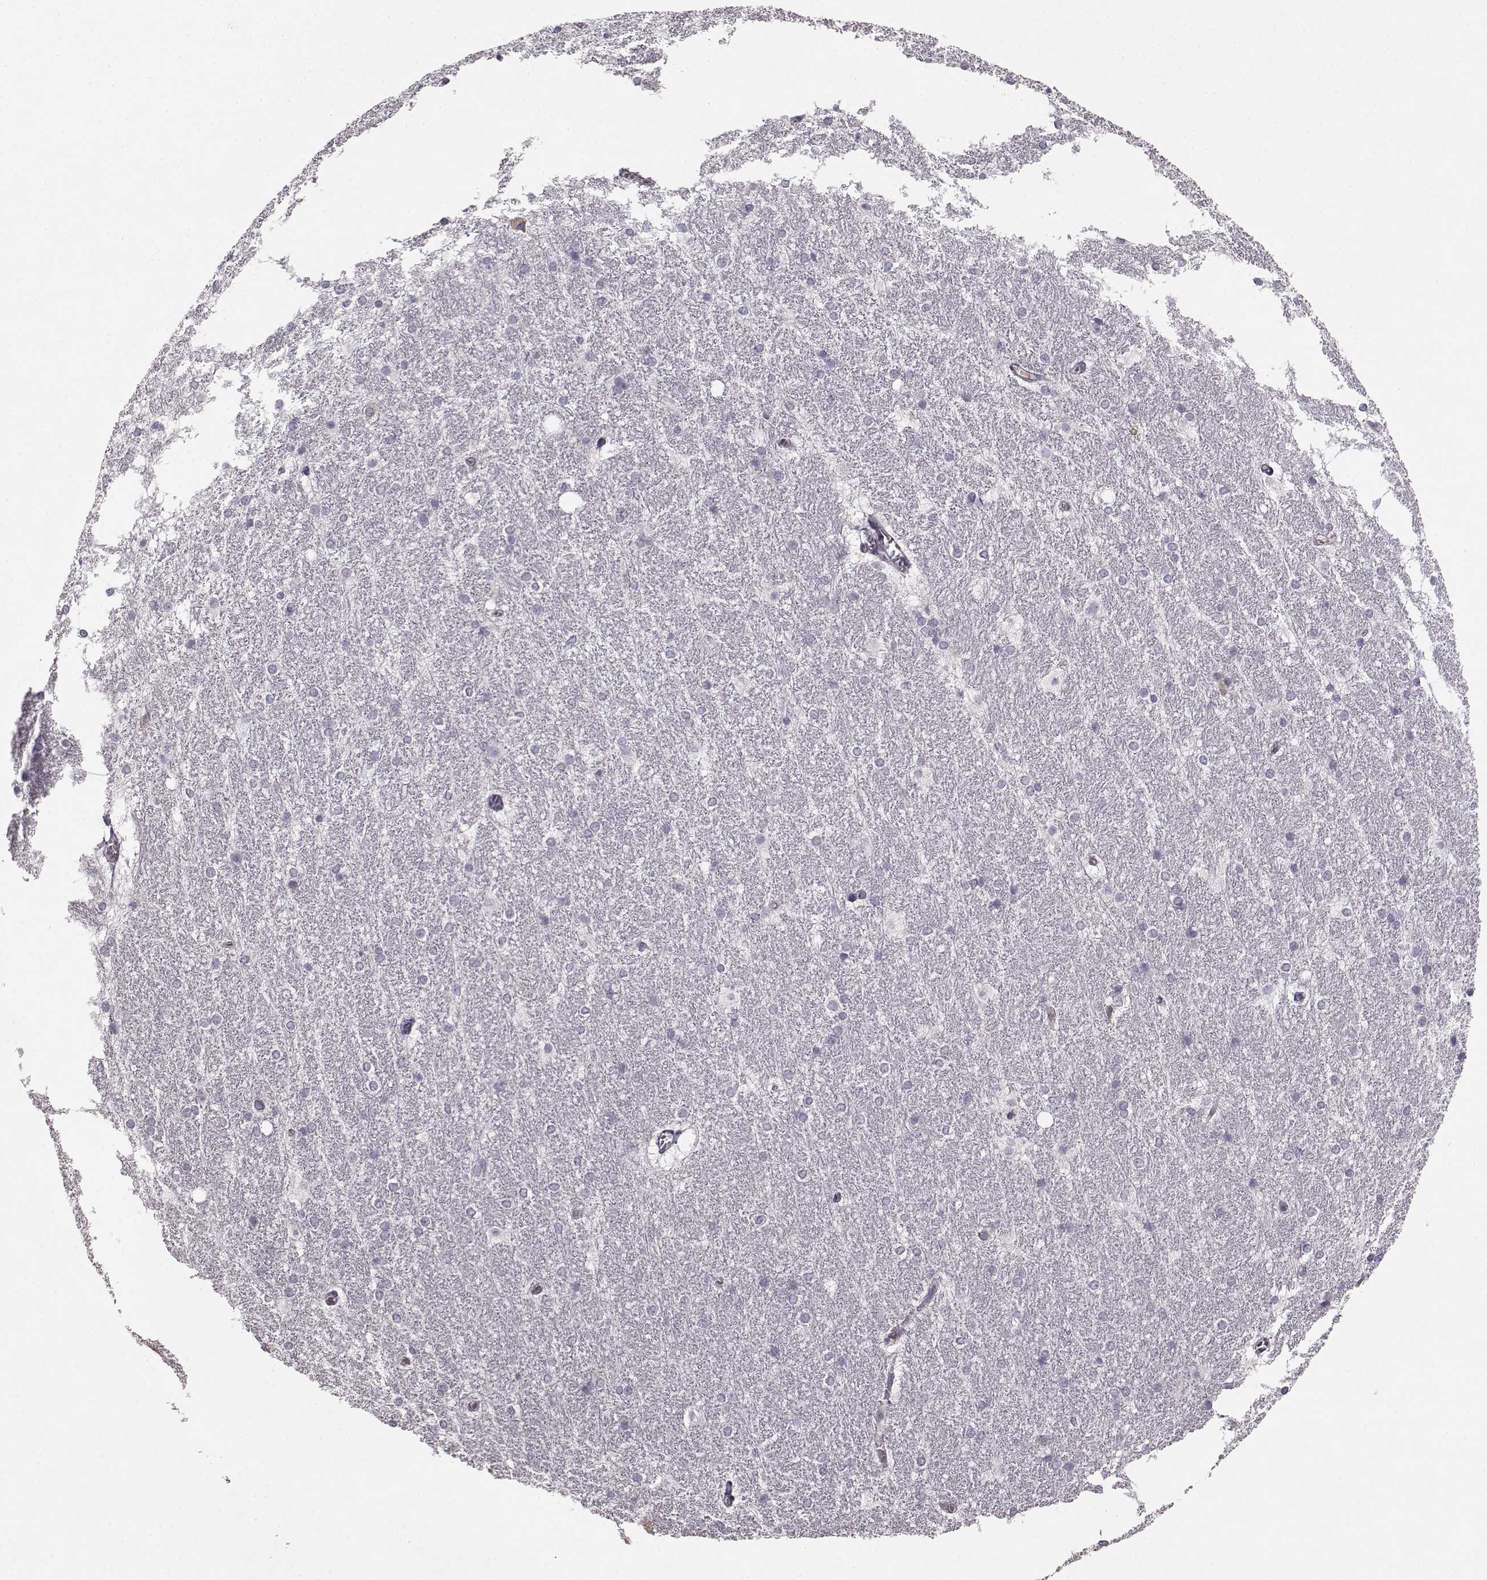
{"staining": {"intensity": "negative", "quantity": "none", "location": "none"}, "tissue": "hippocampus", "cell_type": "Glial cells", "image_type": "normal", "snomed": [{"axis": "morphology", "description": "Normal tissue, NOS"}, {"axis": "topography", "description": "Cerebral cortex"}, {"axis": "topography", "description": "Hippocampus"}], "caption": "This is an immunohistochemistry (IHC) micrograph of benign human hippocampus. There is no staining in glial cells.", "gene": "BFSP2", "patient": {"sex": "female", "age": 19}}